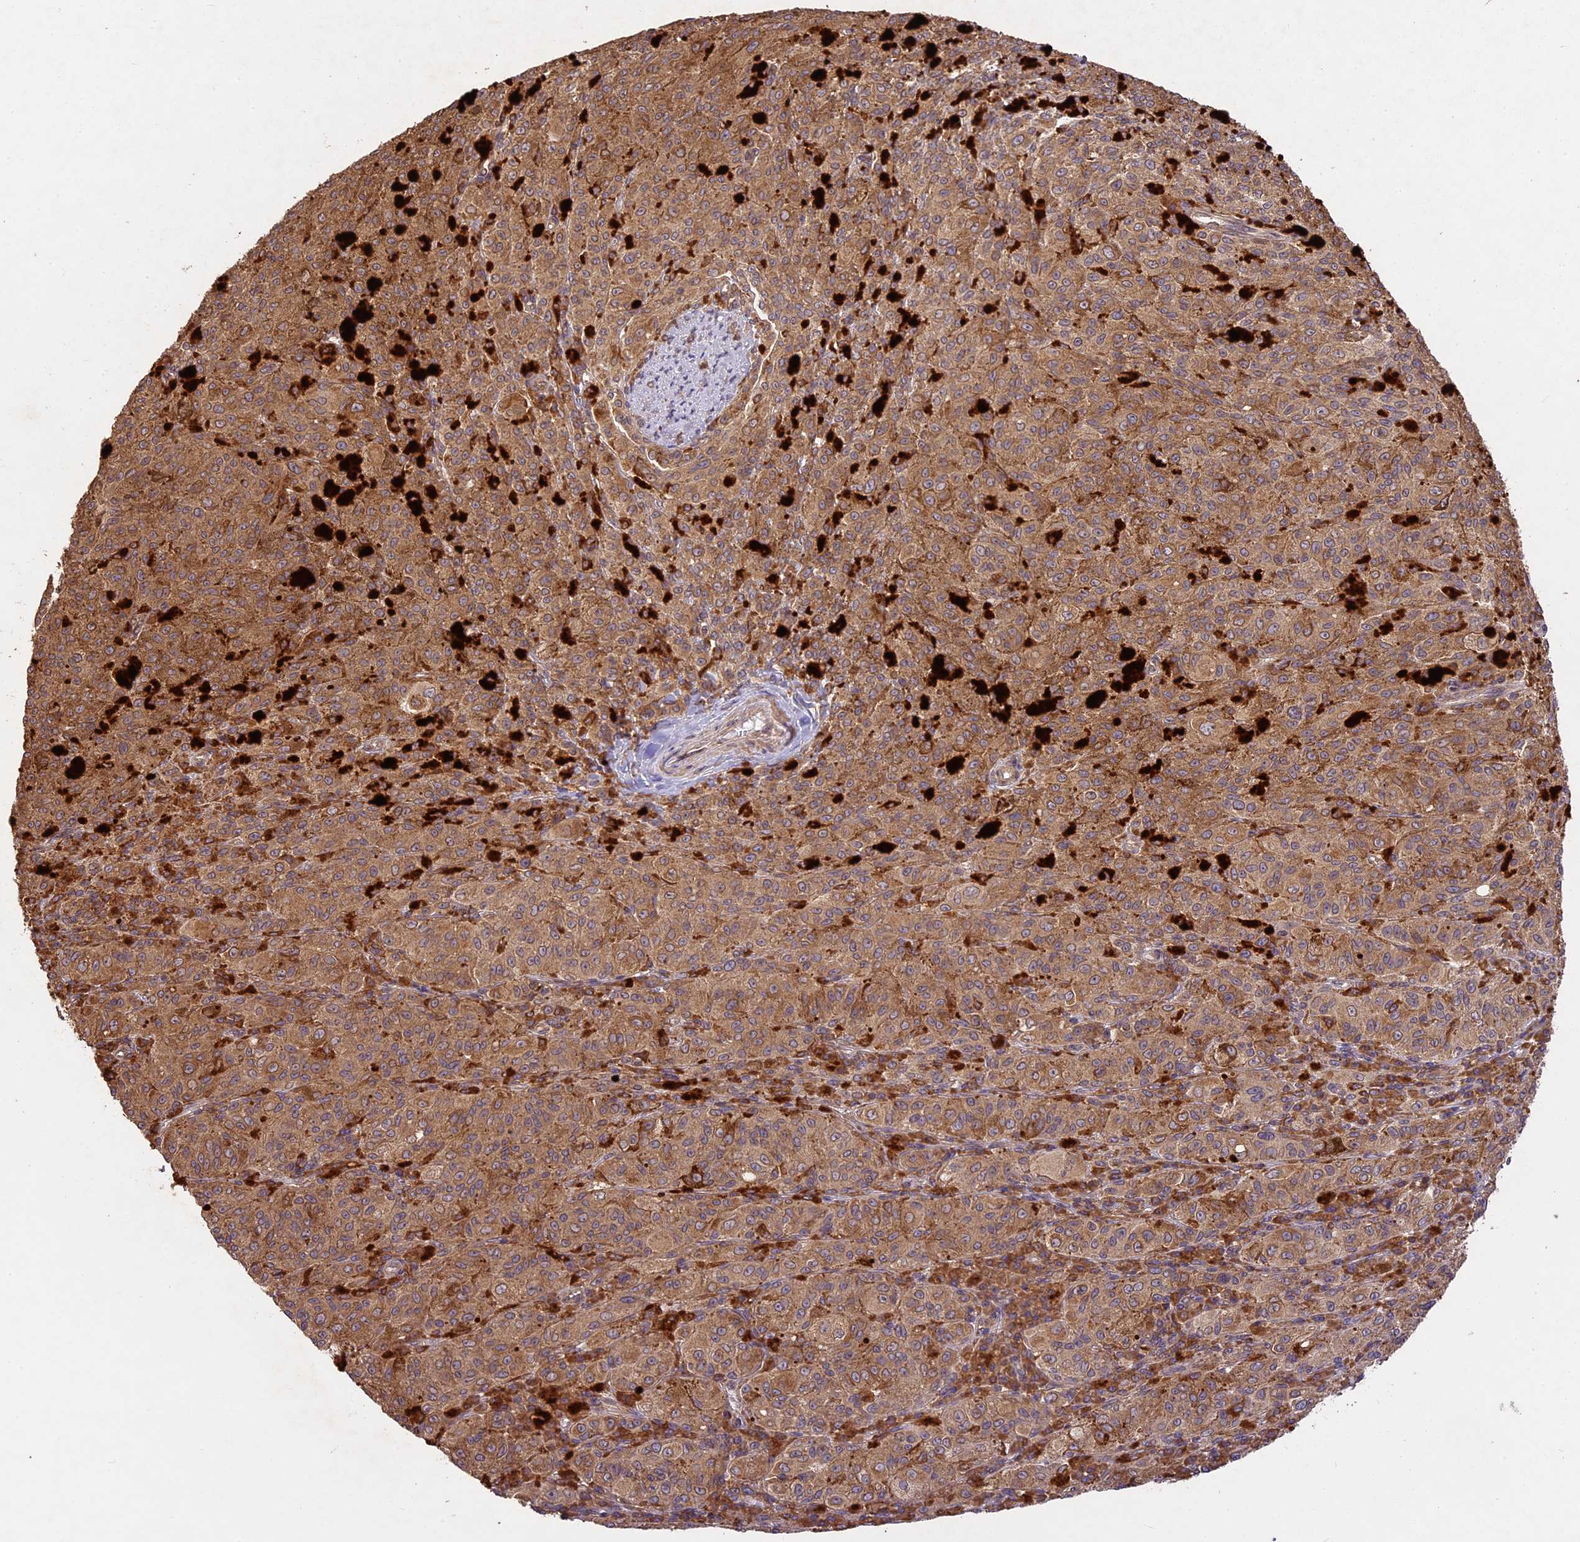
{"staining": {"intensity": "moderate", "quantity": ">75%", "location": "cytoplasmic/membranous"}, "tissue": "melanoma", "cell_type": "Tumor cells", "image_type": "cancer", "snomed": [{"axis": "morphology", "description": "Malignant melanoma, NOS"}, {"axis": "topography", "description": "Skin"}], "caption": "Approximately >75% of tumor cells in human malignant melanoma demonstrate moderate cytoplasmic/membranous protein expression as visualized by brown immunohistochemical staining.", "gene": "BRAP", "patient": {"sex": "female", "age": 52}}